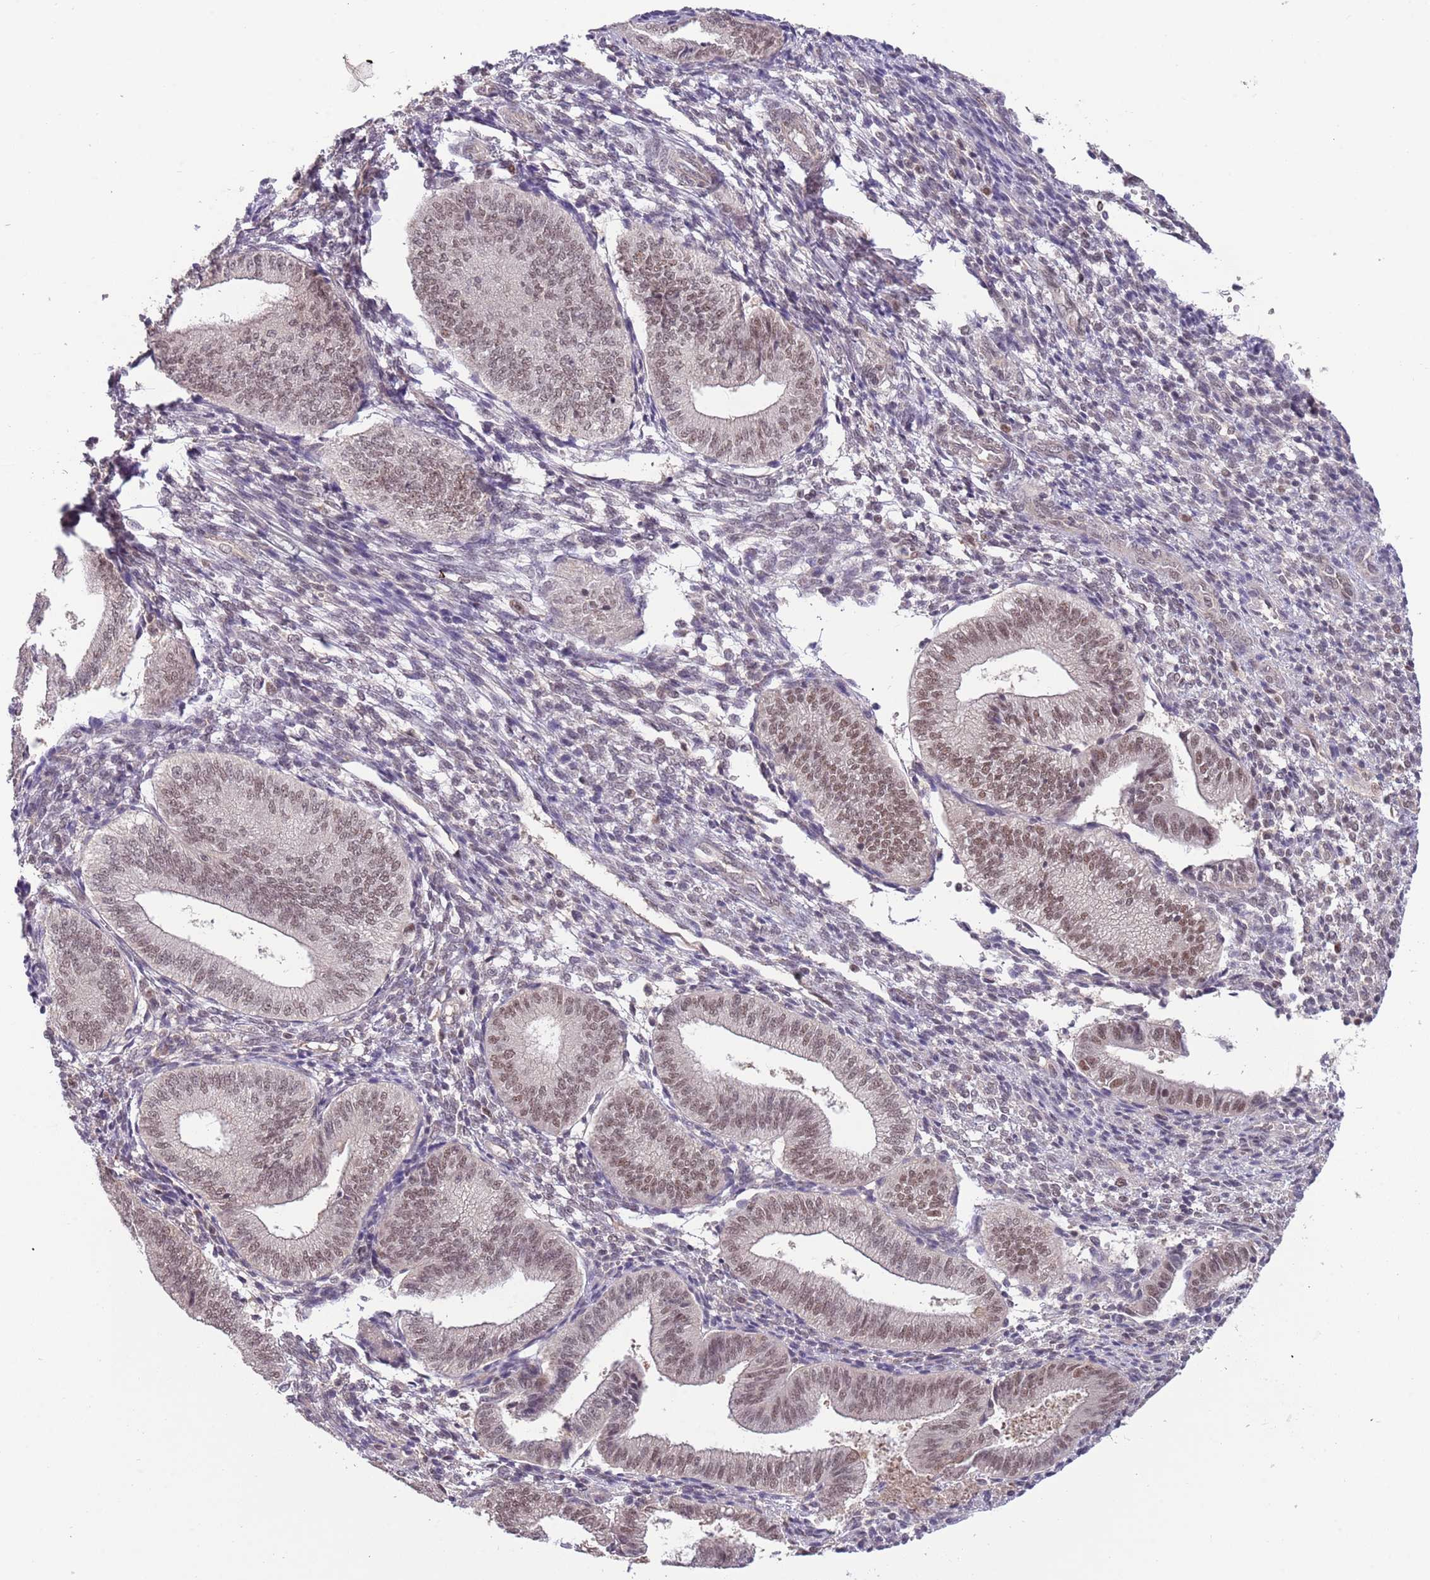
{"staining": {"intensity": "weak", "quantity": "25%-75%", "location": "nuclear"}, "tissue": "endometrium", "cell_type": "Cells in endometrial stroma", "image_type": "normal", "snomed": [{"axis": "morphology", "description": "Normal tissue, NOS"}, {"axis": "topography", "description": "Endometrium"}], "caption": "Protein staining of benign endometrium shows weak nuclear positivity in approximately 25%-75% of cells in endometrial stroma. (DAB (3,3'-diaminobenzidine) = brown stain, brightfield microscopy at high magnification).", "gene": "ZBTB7A", "patient": {"sex": "female", "age": 34}}